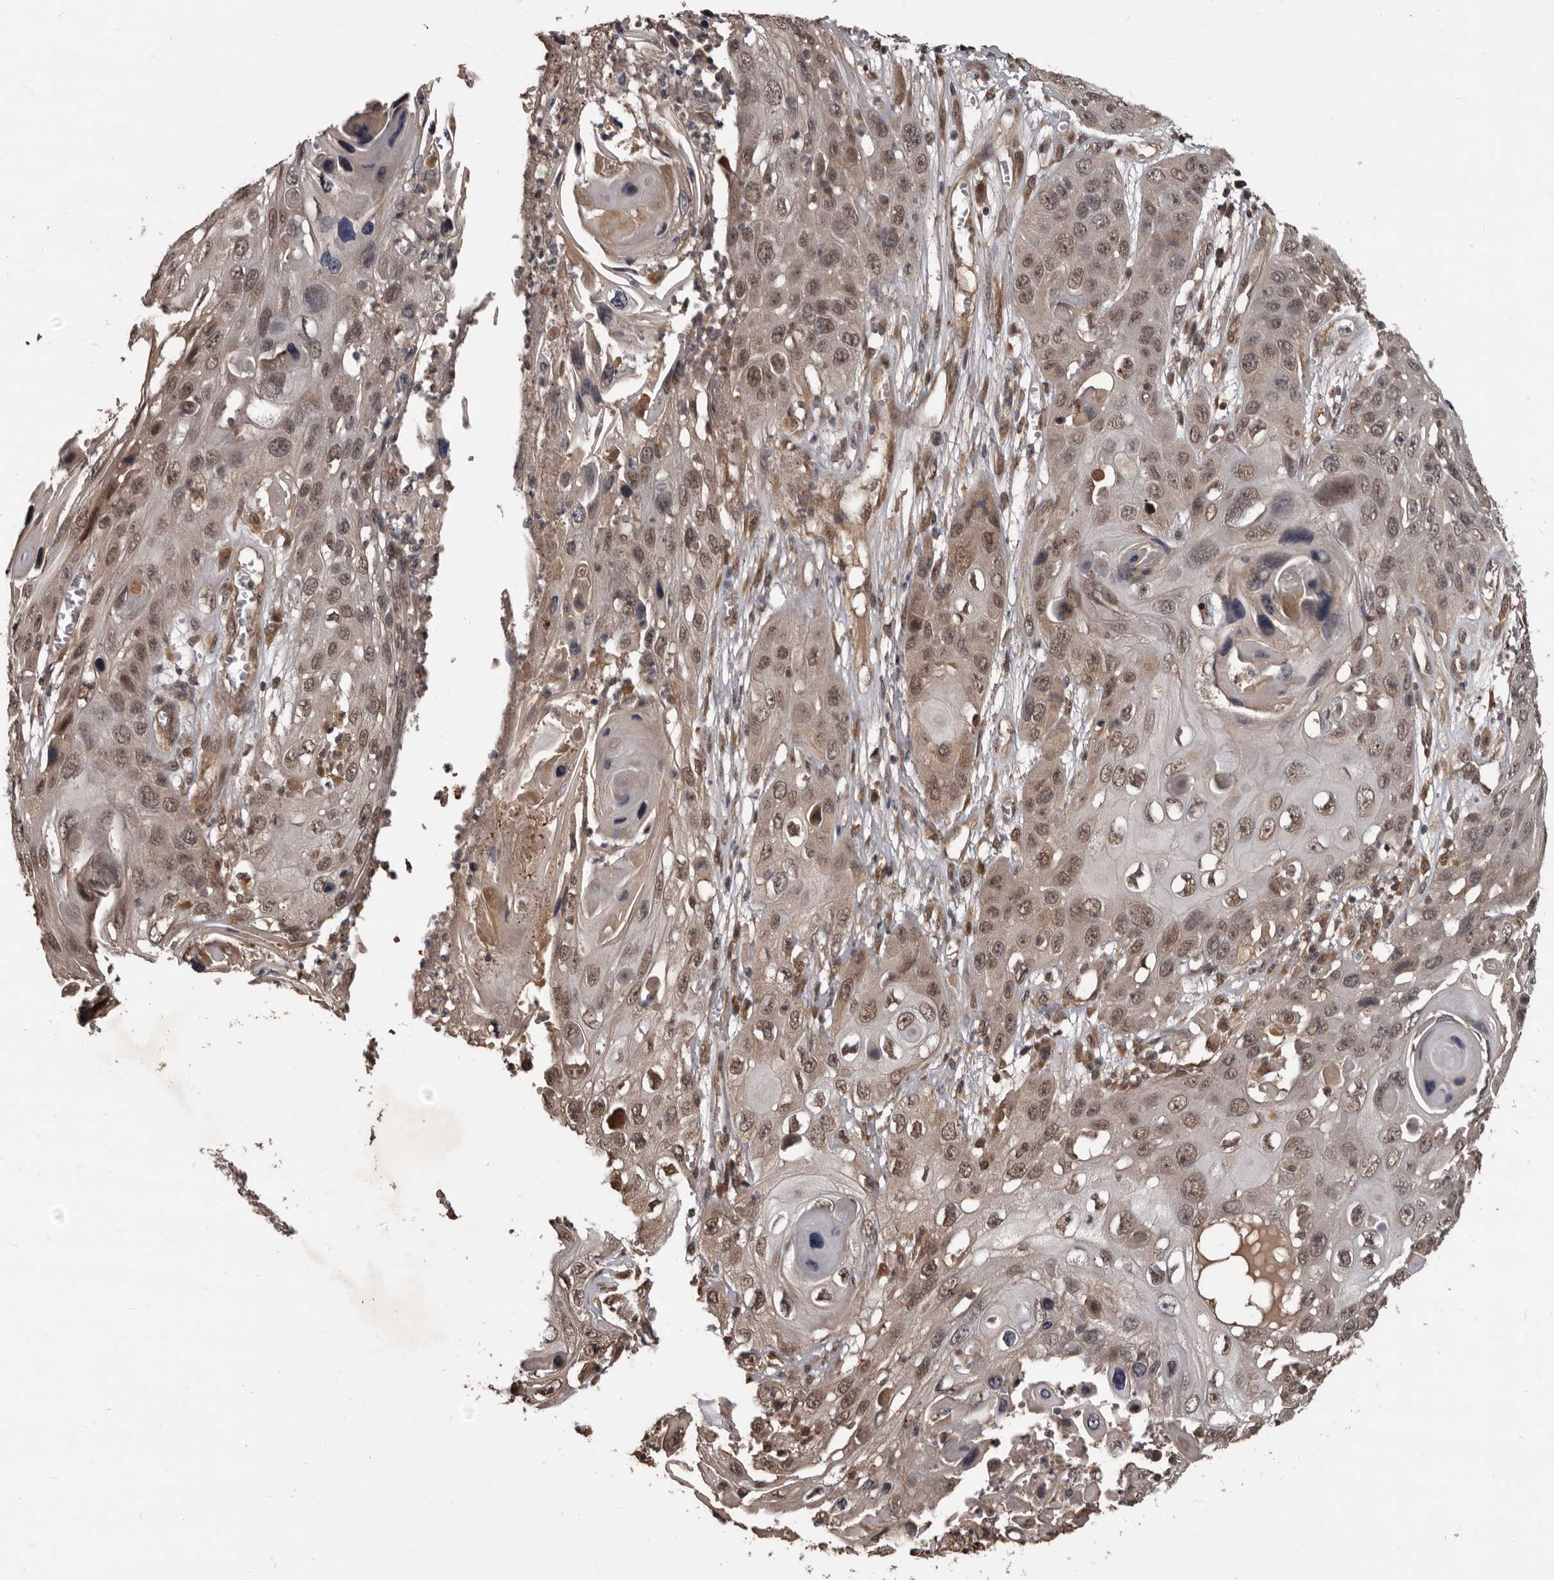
{"staining": {"intensity": "moderate", "quantity": ">75%", "location": "nuclear"}, "tissue": "skin cancer", "cell_type": "Tumor cells", "image_type": "cancer", "snomed": [{"axis": "morphology", "description": "Squamous cell carcinoma, NOS"}, {"axis": "topography", "description": "Skin"}], "caption": "The histopathology image reveals immunohistochemical staining of squamous cell carcinoma (skin). There is moderate nuclear staining is identified in about >75% of tumor cells.", "gene": "AHR", "patient": {"sex": "male", "age": 55}}